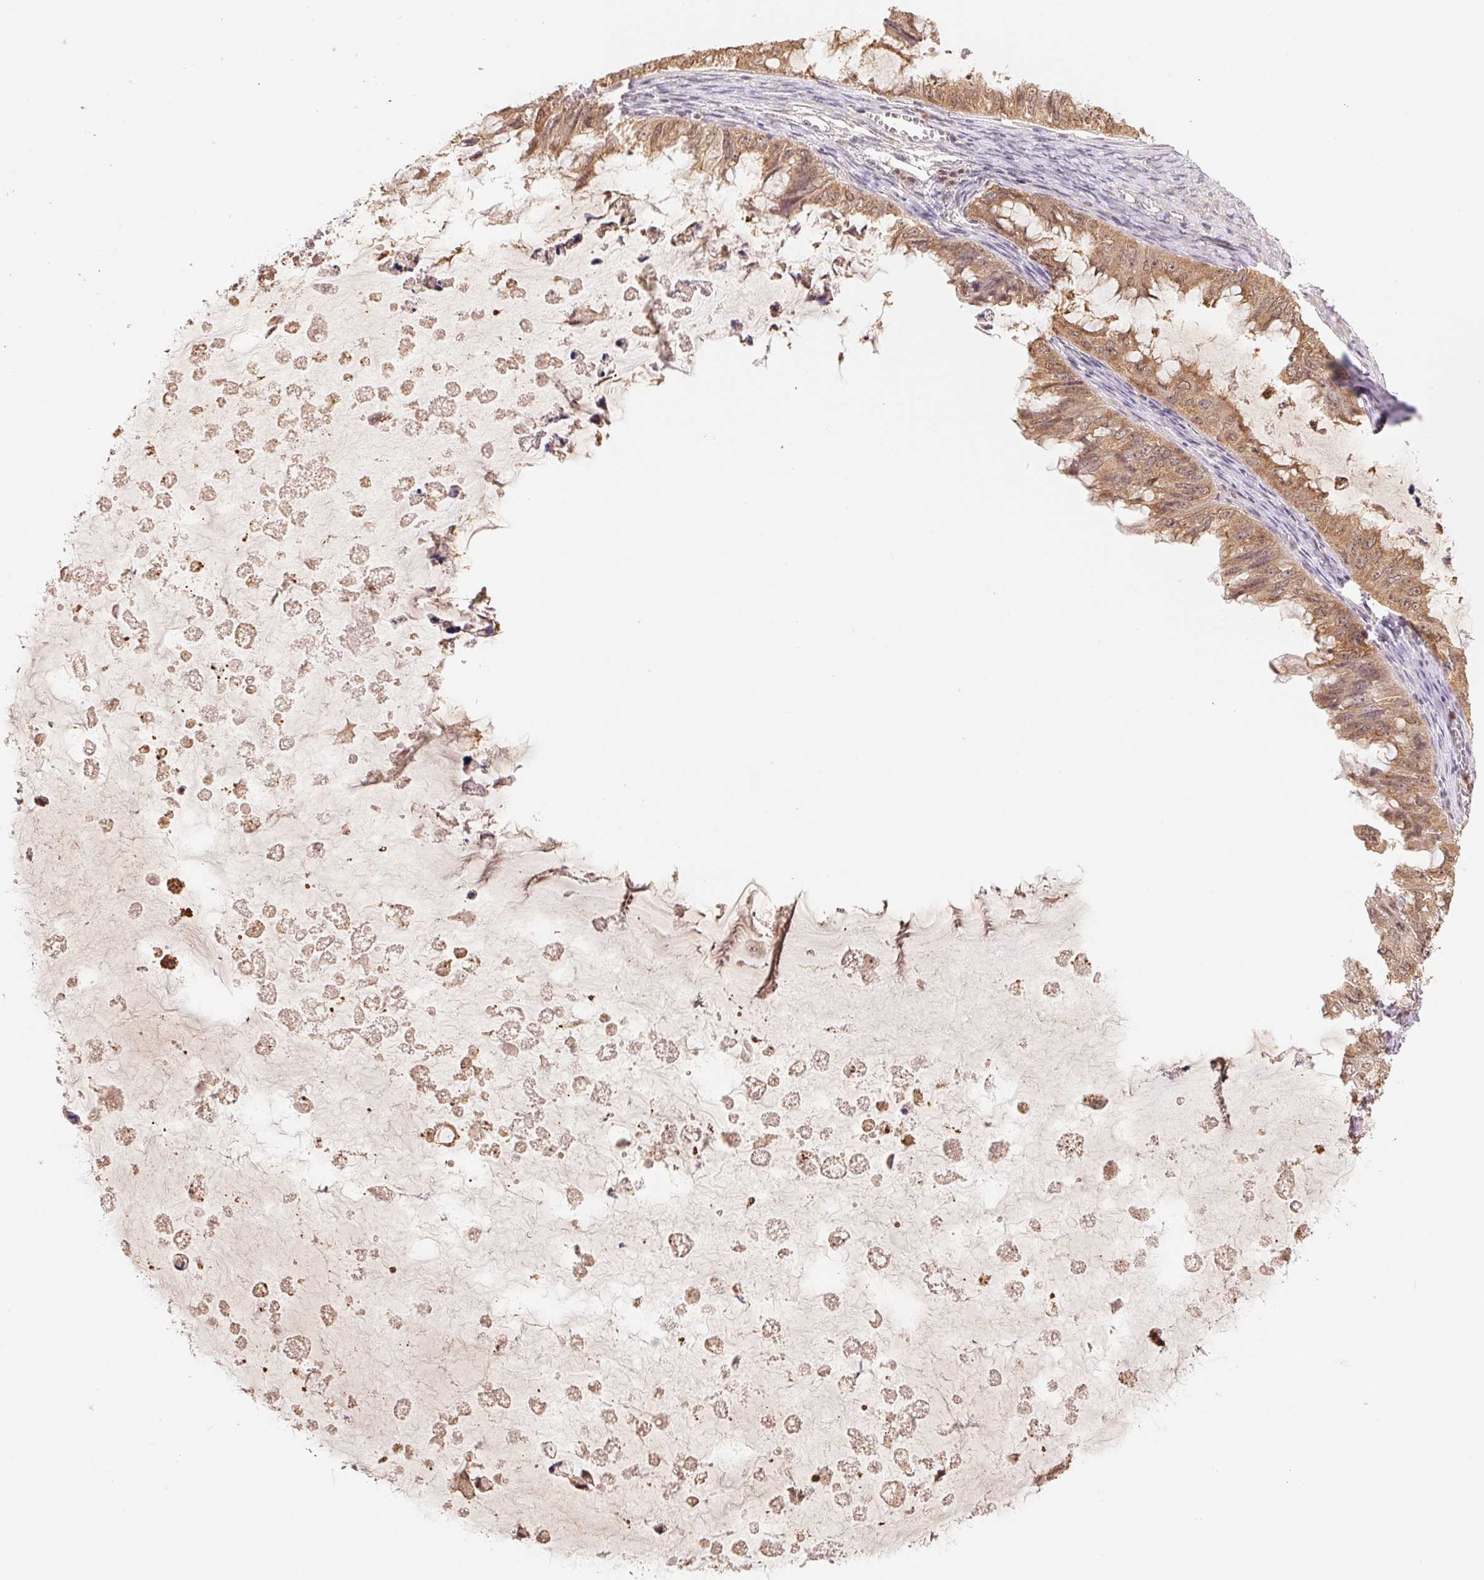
{"staining": {"intensity": "moderate", "quantity": ">75%", "location": "cytoplasmic/membranous,nuclear"}, "tissue": "ovarian cancer", "cell_type": "Tumor cells", "image_type": "cancer", "snomed": [{"axis": "morphology", "description": "Cystadenocarcinoma, mucinous, NOS"}, {"axis": "topography", "description": "Ovary"}], "caption": "Ovarian mucinous cystadenocarcinoma stained for a protein shows moderate cytoplasmic/membranous and nuclear positivity in tumor cells.", "gene": "CDC123", "patient": {"sex": "female", "age": 72}}